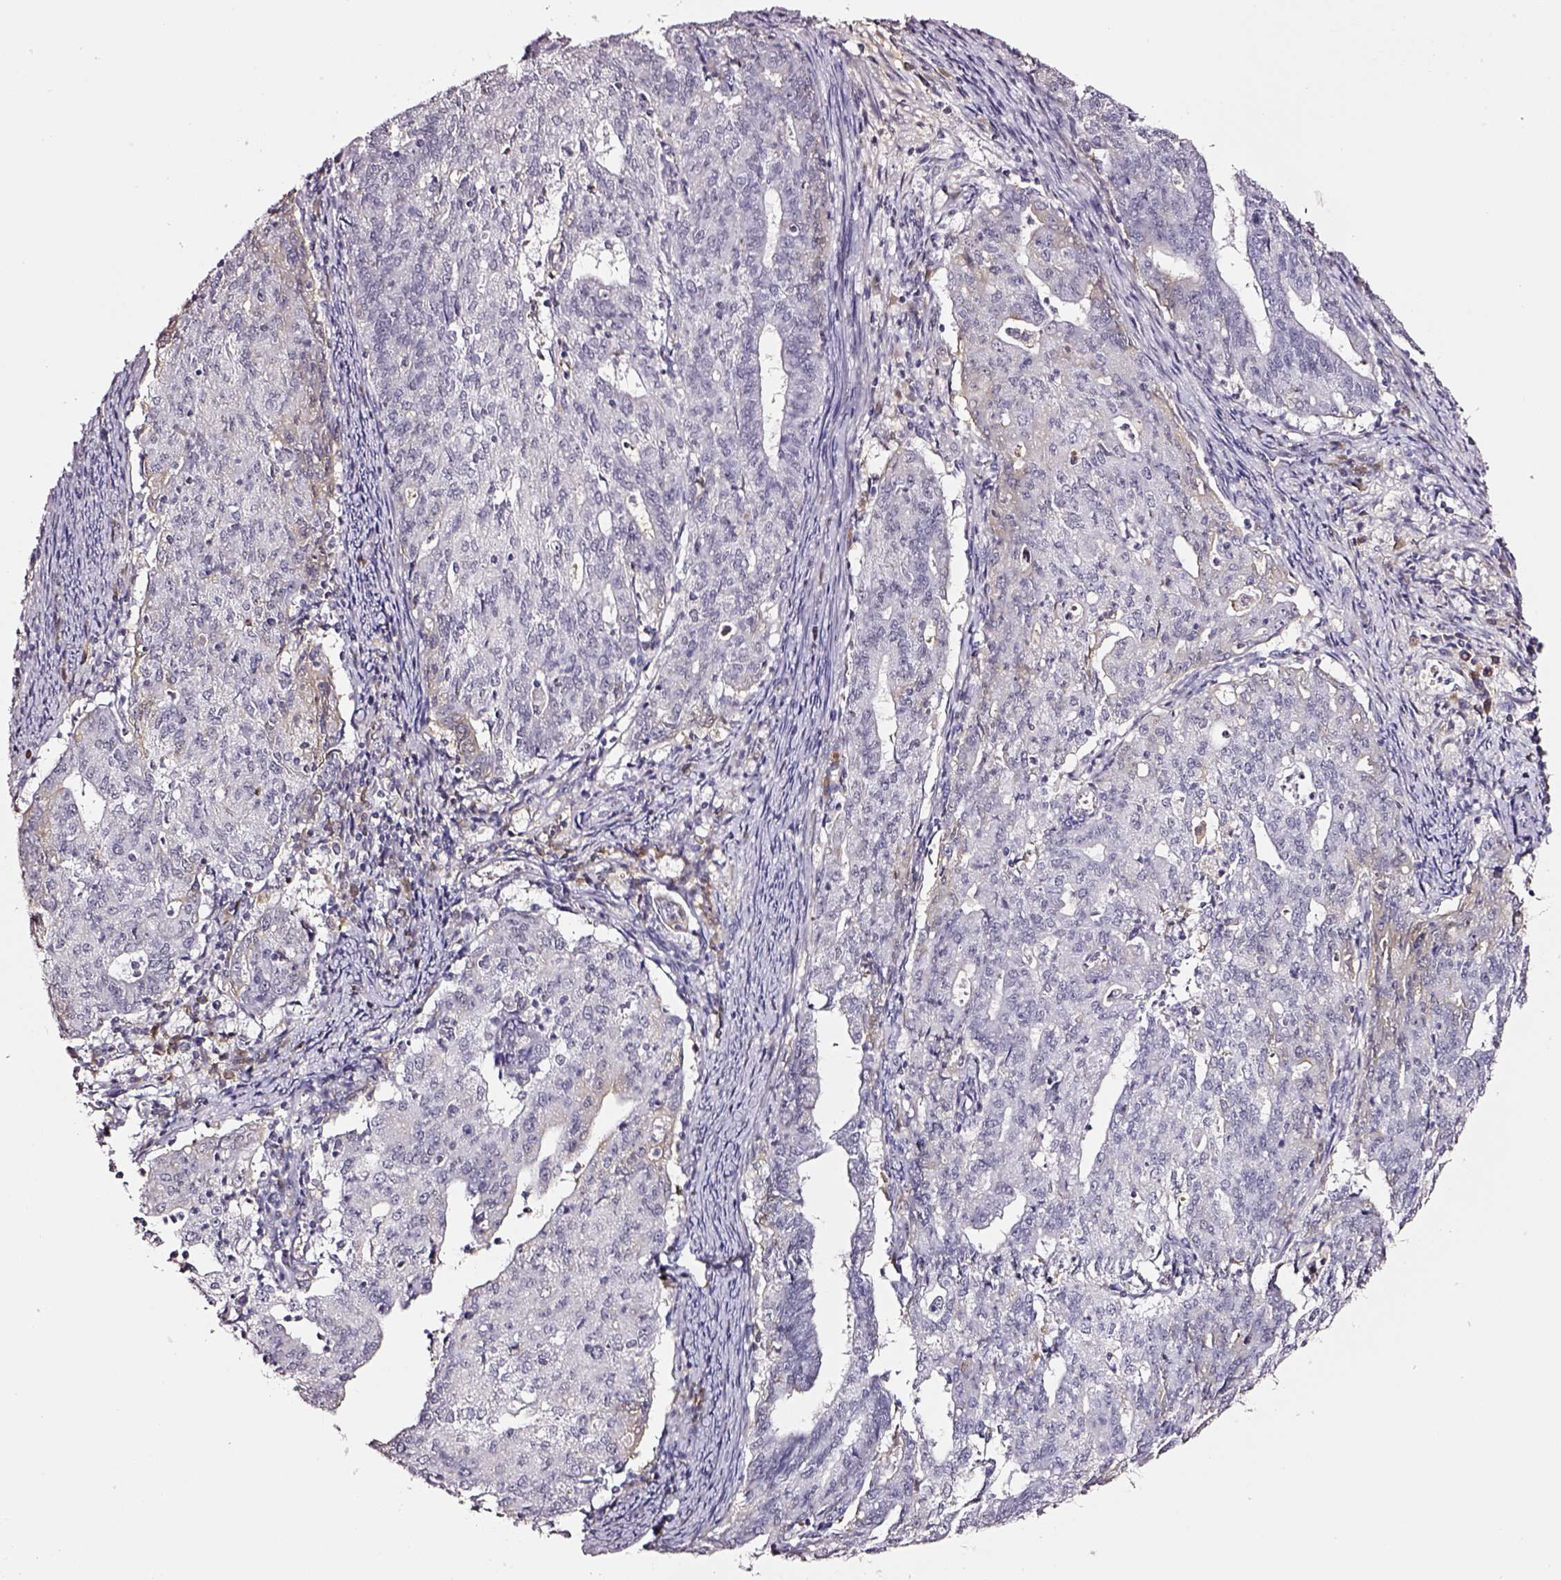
{"staining": {"intensity": "negative", "quantity": "none", "location": "none"}, "tissue": "endometrial cancer", "cell_type": "Tumor cells", "image_type": "cancer", "snomed": [{"axis": "morphology", "description": "Adenocarcinoma, NOS"}, {"axis": "topography", "description": "Endometrium"}], "caption": "IHC image of endometrial cancer (adenocarcinoma) stained for a protein (brown), which exhibits no positivity in tumor cells. (DAB (3,3'-diaminobenzidine) immunohistochemistry with hematoxylin counter stain).", "gene": "SMIM17", "patient": {"sex": "female", "age": 82}}